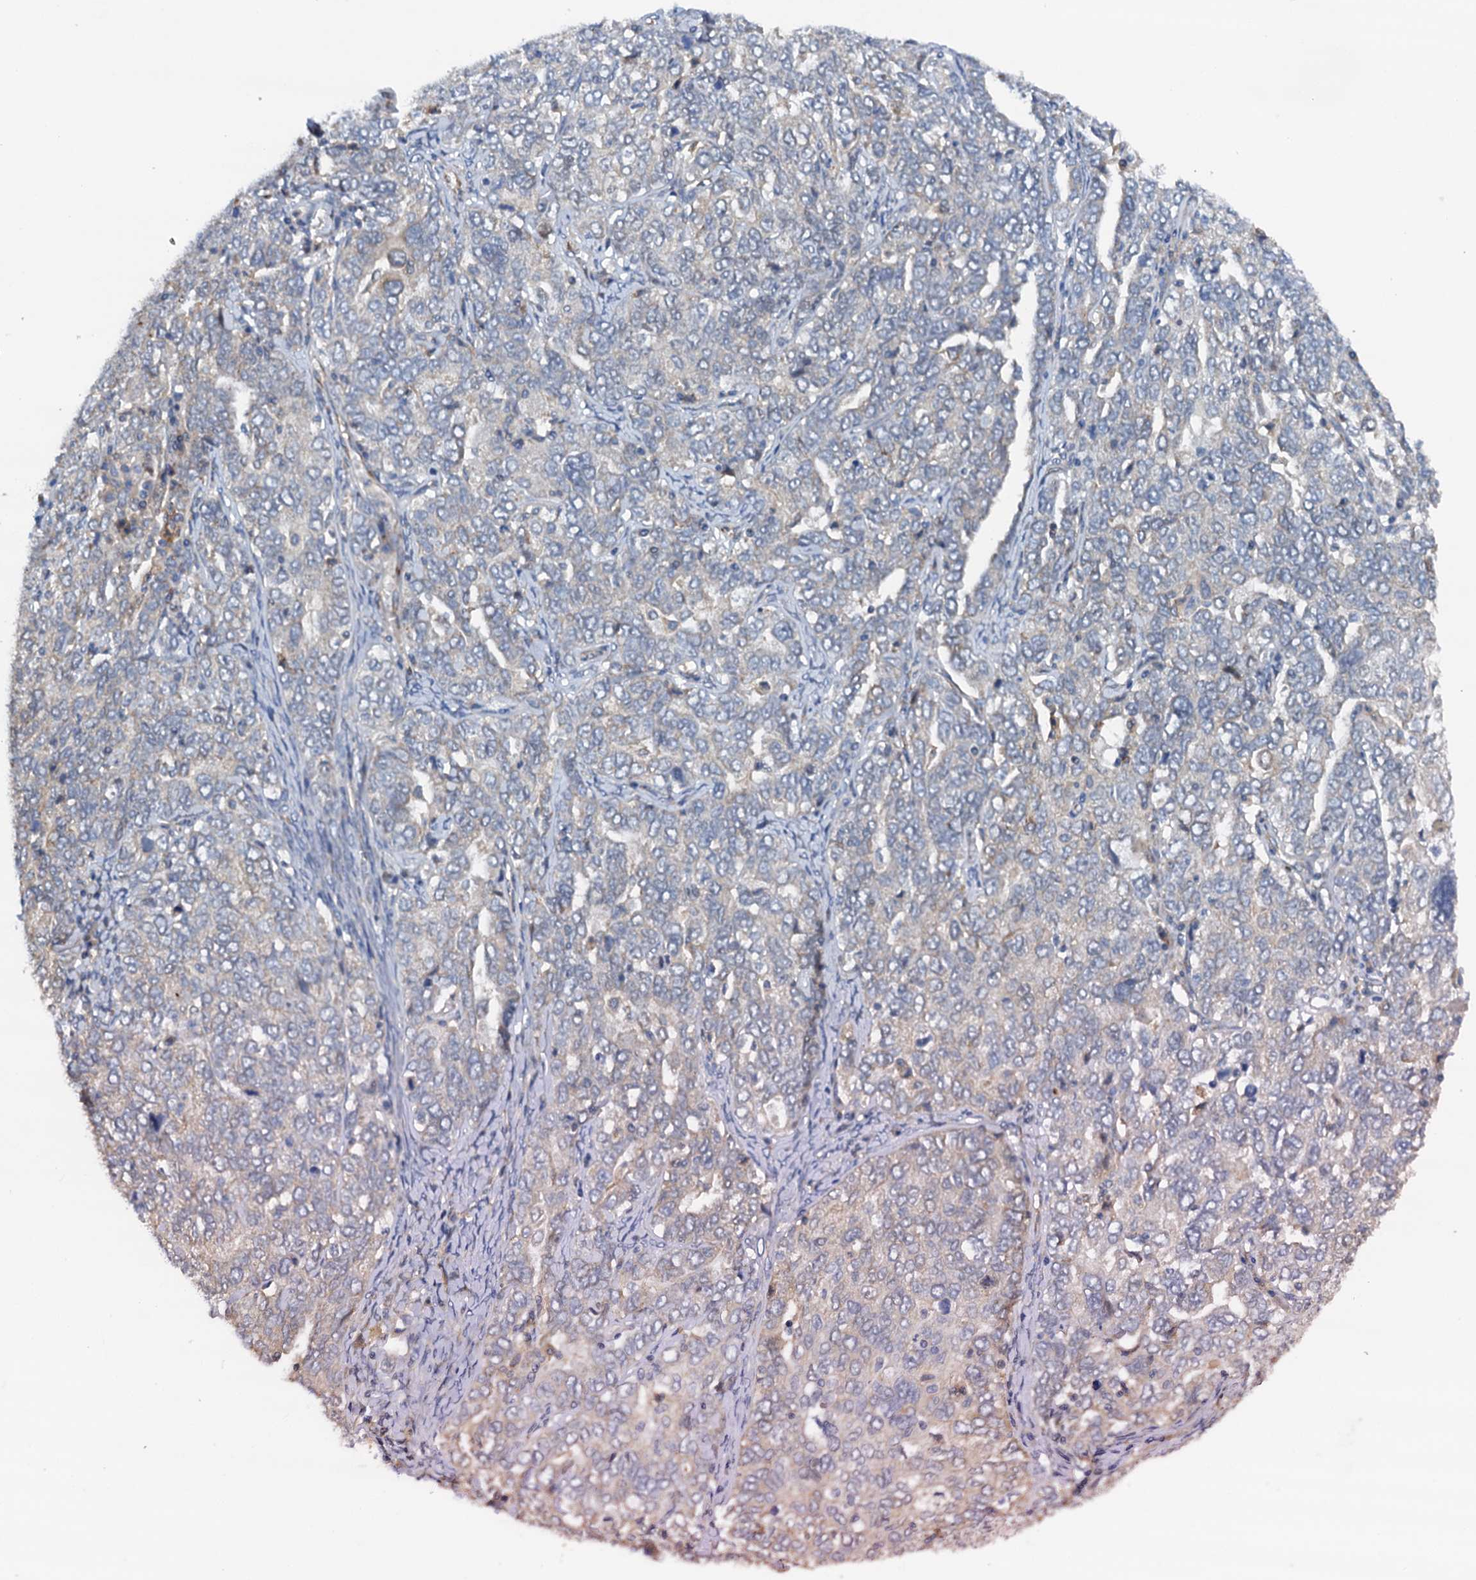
{"staining": {"intensity": "negative", "quantity": "none", "location": "none"}, "tissue": "ovarian cancer", "cell_type": "Tumor cells", "image_type": "cancer", "snomed": [{"axis": "morphology", "description": "Carcinoma, endometroid"}, {"axis": "topography", "description": "Ovary"}], "caption": "High magnification brightfield microscopy of ovarian endometroid carcinoma stained with DAB (3,3'-diaminobenzidine) (brown) and counterstained with hematoxylin (blue): tumor cells show no significant expression.", "gene": "RASSF9", "patient": {"sex": "female", "age": 62}}